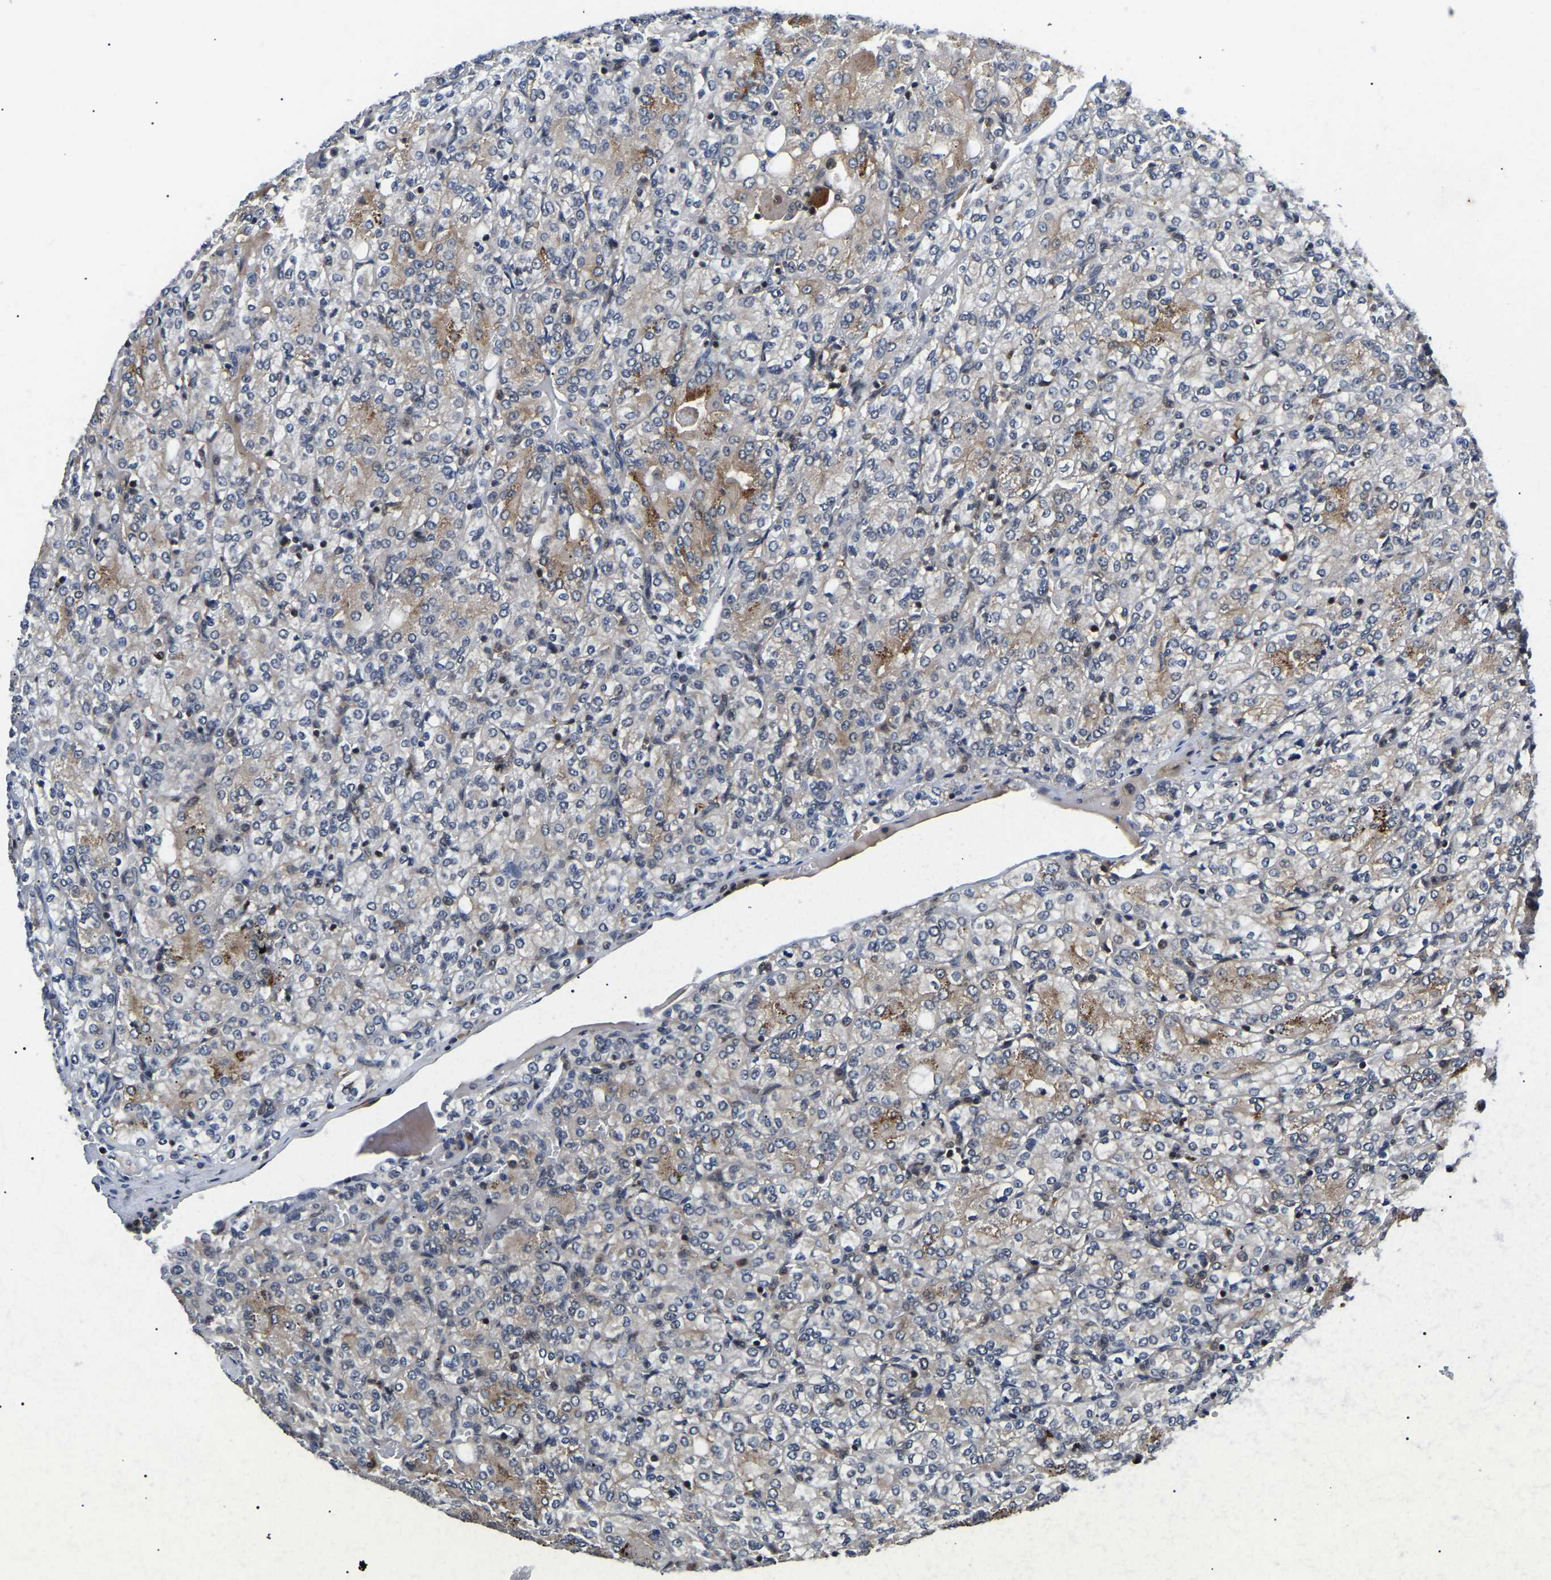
{"staining": {"intensity": "moderate", "quantity": "<25%", "location": "cytoplasmic/membranous"}, "tissue": "renal cancer", "cell_type": "Tumor cells", "image_type": "cancer", "snomed": [{"axis": "morphology", "description": "Adenocarcinoma, NOS"}, {"axis": "topography", "description": "Kidney"}], "caption": "IHC image of neoplastic tissue: human renal cancer (adenocarcinoma) stained using immunohistochemistry shows low levels of moderate protein expression localized specifically in the cytoplasmic/membranous of tumor cells, appearing as a cytoplasmic/membranous brown color.", "gene": "RRP1B", "patient": {"sex": "male", "age": 77}}